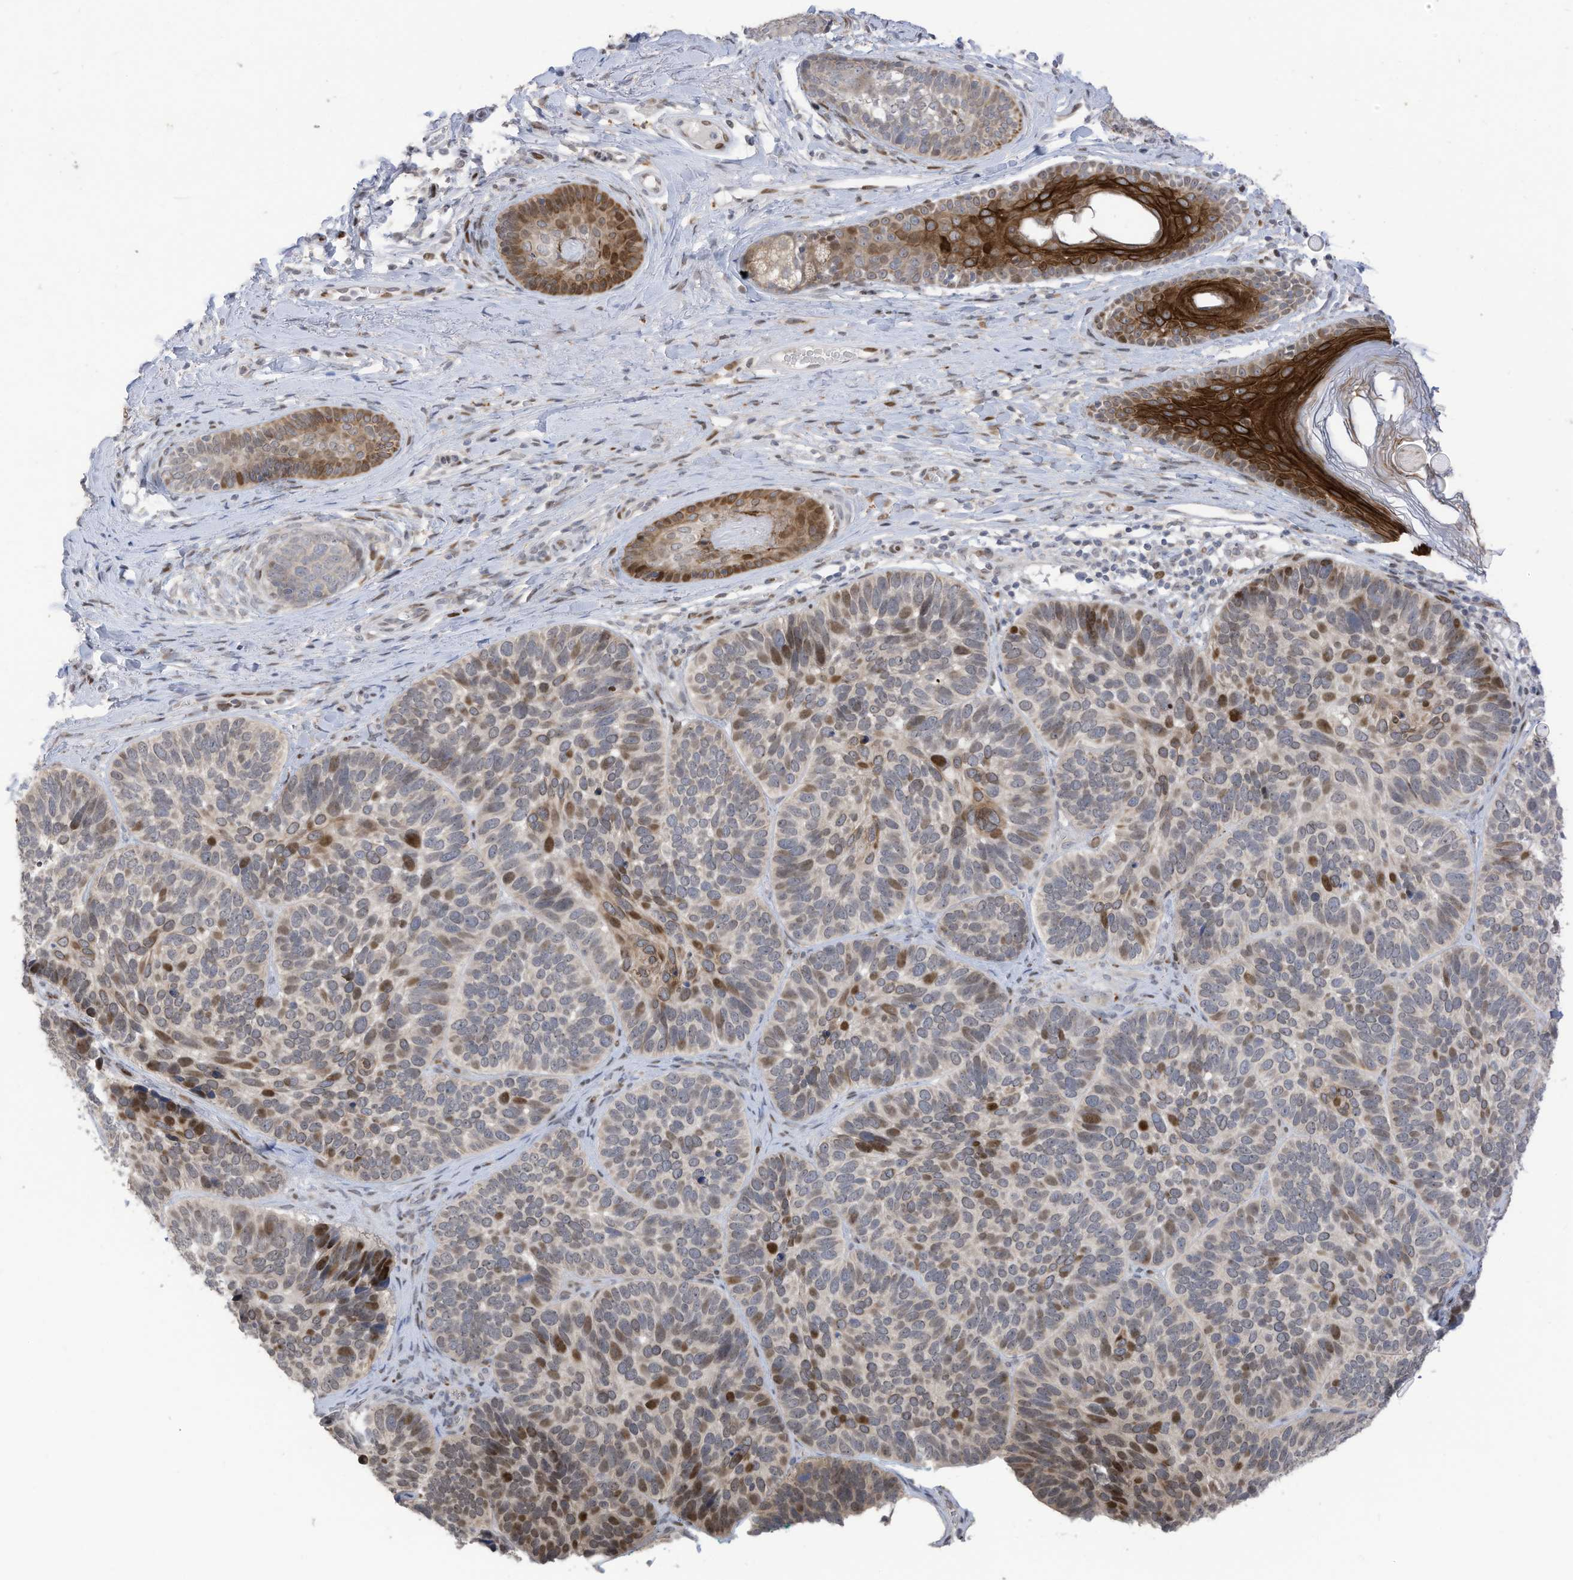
{"staining": {"intensity": "moderate", "quantity": "<25%", "location": "nuclear"}, "tissue": "skin cancer", "cell_type": "Tumor cells", "image_type": "cancer", "snomed": [{"axis": "morphology", "description": "Basal cell carcinoma"}, {"axis": "topography", "description": "Skin"}], "caption": "Skin basal cell carcinoma stained with a protein marker displays moderate staining in tumor cells.", "gene": "RABL3", "patient": {"sex": "male", "age": 62}}